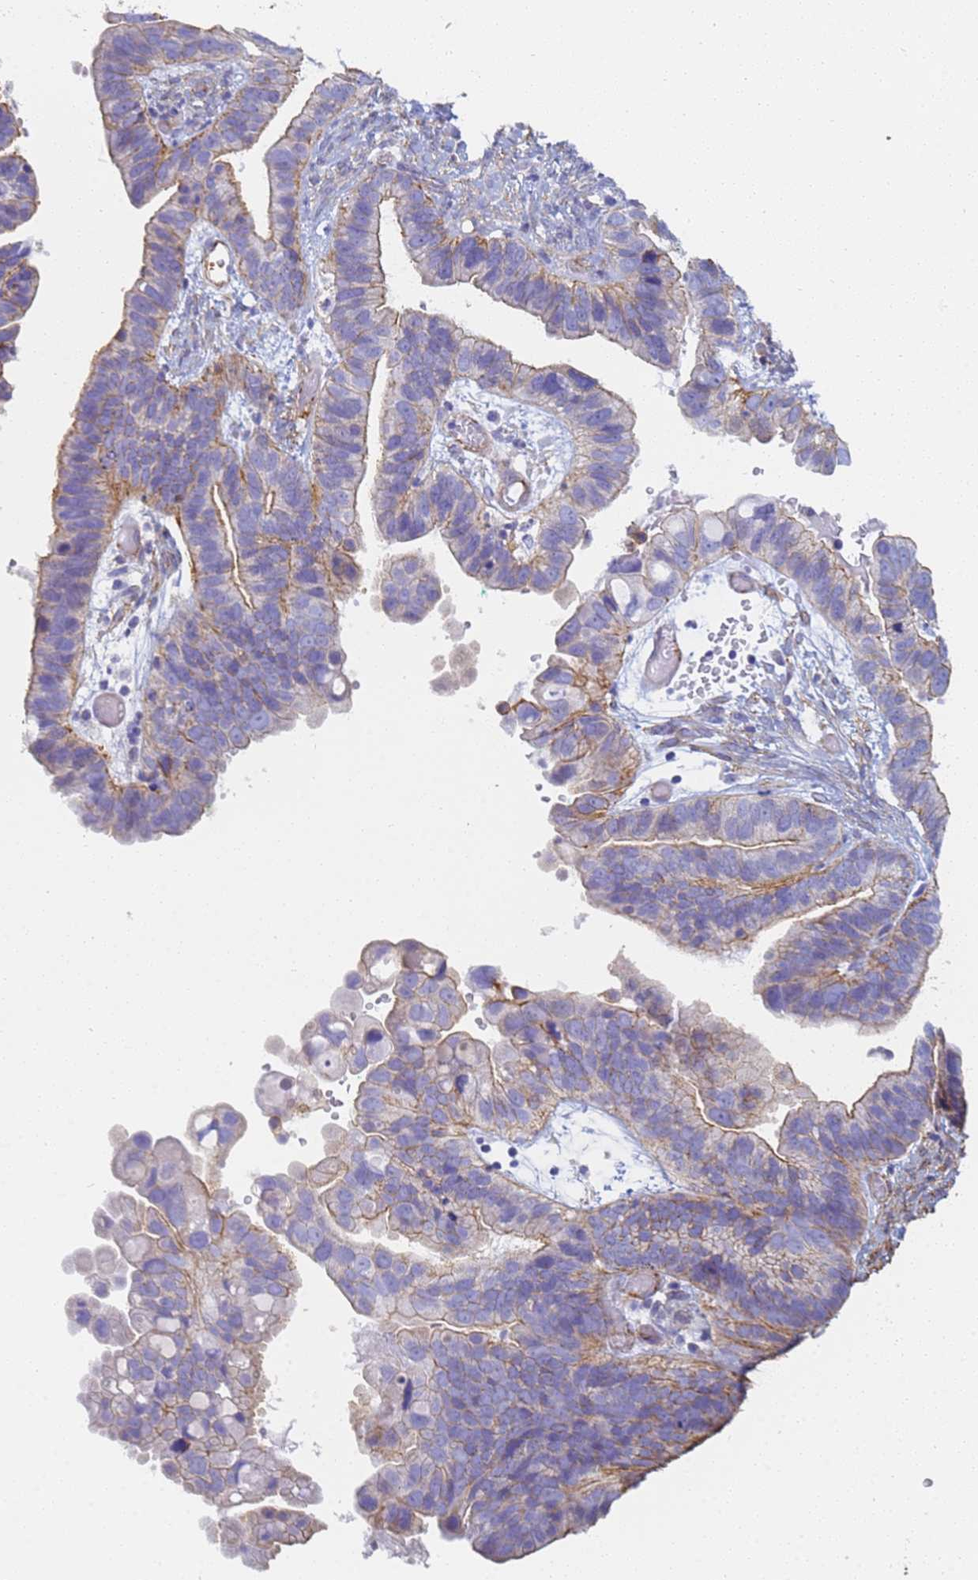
{"staining": {"intensity": "moderate", "quantity": "25%-75%", "location": "cytoplasmic/membranous"}, "tissue": "ovarian cancer", "cell_type": "Tumor cells", "image_type": "cancer", "snomed": [{"axis": "morphology", "description": "Cystadenocarcinoma, serous, NOS"}, {"axis": "topography", "description": "Ovary"}], "caption": "Brown immunohistochemical staining in human ovarian cancer exhibits moderate cytoplasmic/membranous positivity in about 25%-75% of tumor cells. The staining was performed using DAB to visualize the protein expression in brown, while the nuclei were stained in blue with hematoxylin (Magnification: 20x).", "gene": "TPM1", "patient": {"sex": "female", "age": 56}}